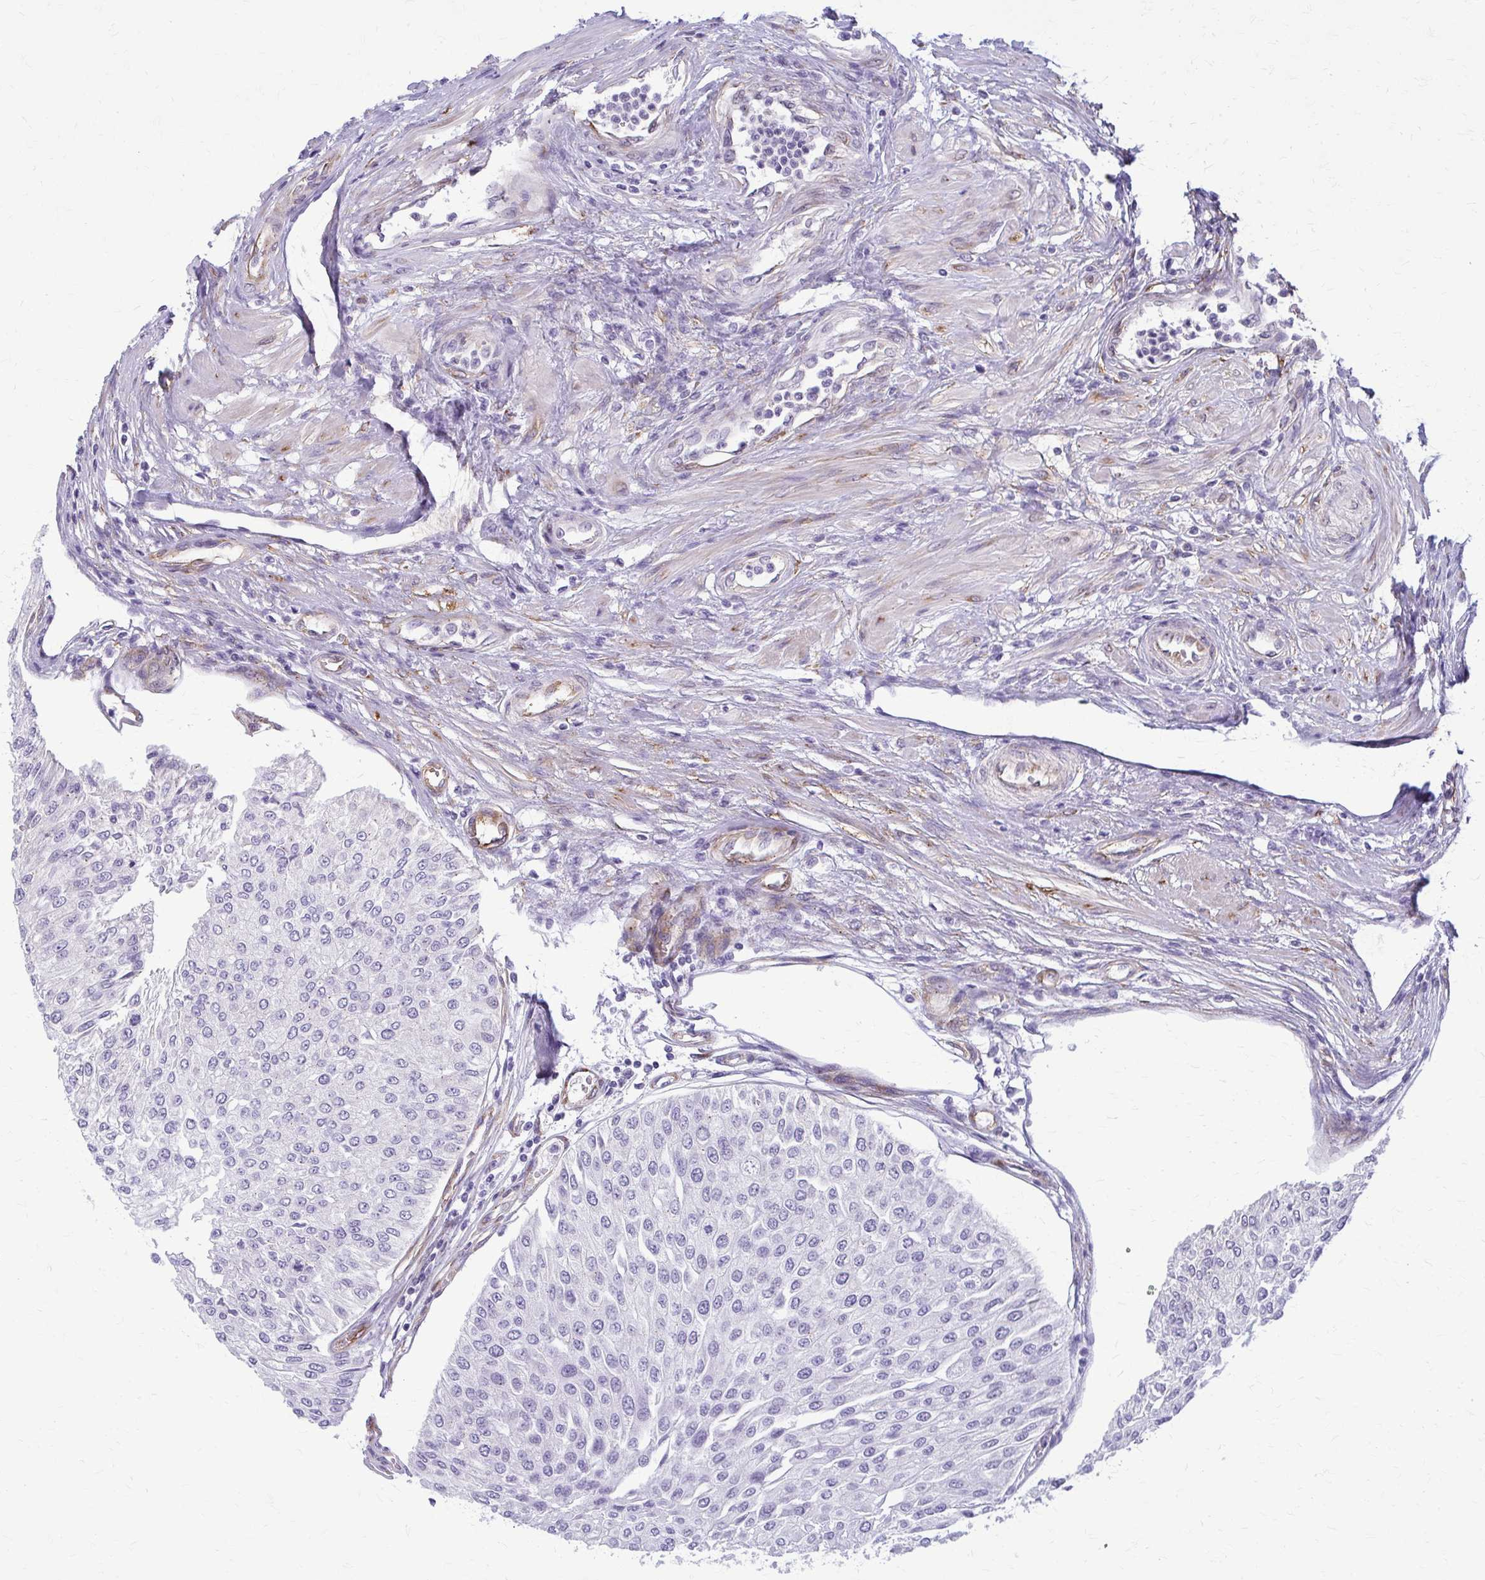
{"staining": {"intensity": "negative", "quantity": "none", "location": "none"}, "tissue": "urothelial cancer", "cell_type": "Tumor cells", "image_type": "cancer", "snomed": [{"axis": "morphology", "description": "Urothelial carcinoma, NOS"}, {"axis": "topography", "description": "Urinary bladder"}], "caption": "Immunohistochemistry photomicrograph of neoplastic tissue: urothelial cancer stained with DAB (3,3'-diaminobenzidine) demonstrates no significant protein expression in tumor cells. The staining was performed using DAB to visualize the protein expression in brown, while the nuclei were stained in blue with hematoxylin (Magnification: 20x).", "gene": "DEPP1", "patient": {"sex": "male", "age": 67}}